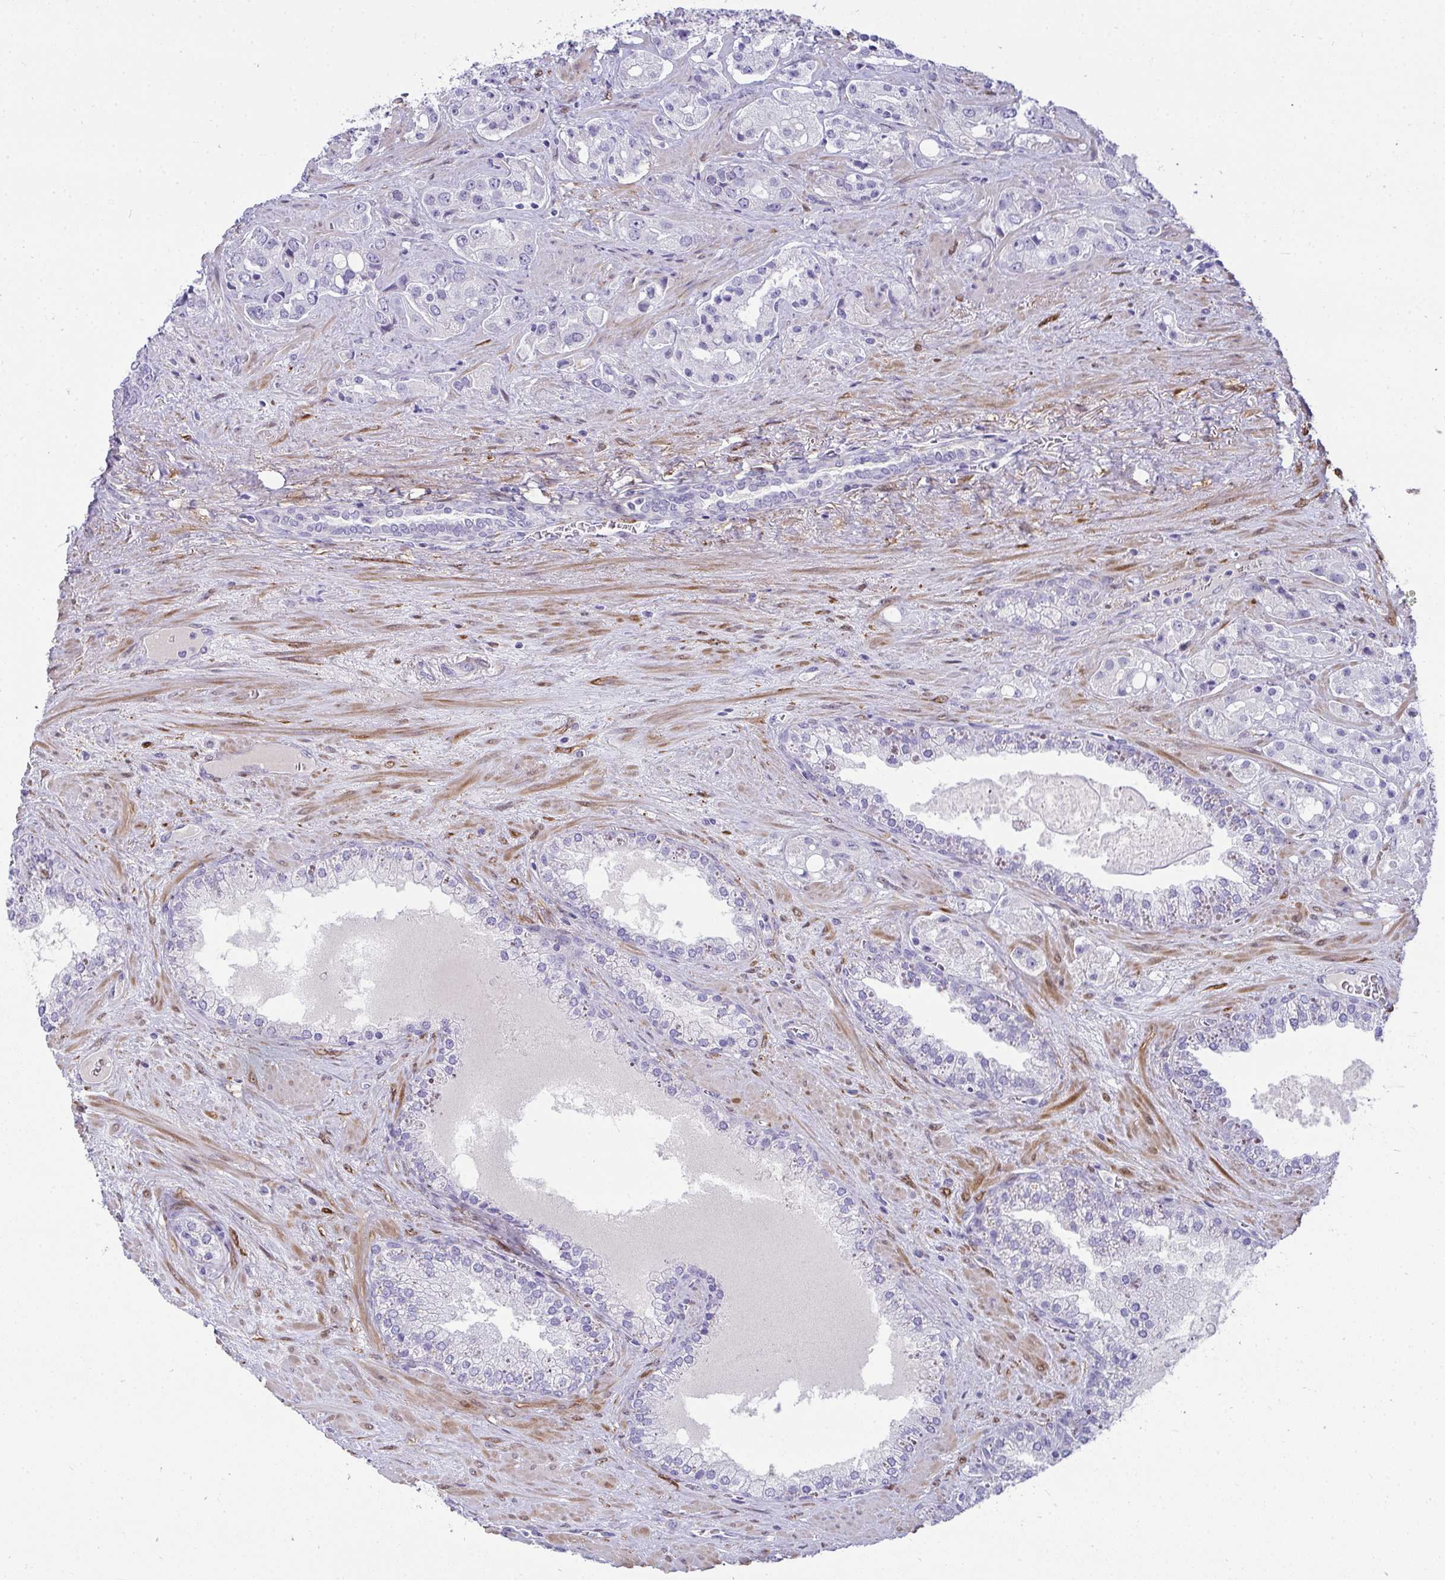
{"staining": {"intensity": "negative", "quantity": "none", "location": "none"}, "tissue": "prostate cancer", "cell_type": "Tumor cells", "image_type": "cancer", "snomed": [{"axis": "morphology", "description": "Adenocarcinoma, High grade"}, {"axis": "topography", "description": "Prostate"}], "caption": "Tumor cells show no significant staining in adenocarcinoma (high-grade) (prostate). (Stains: DAB immunohistochemistry (IHC) with hematoxylin counter stain, Microscopy: brightfield microscopy at high magnification).", "gene": "HSPB6", "patient": {"sex": "male", "age": 67}}